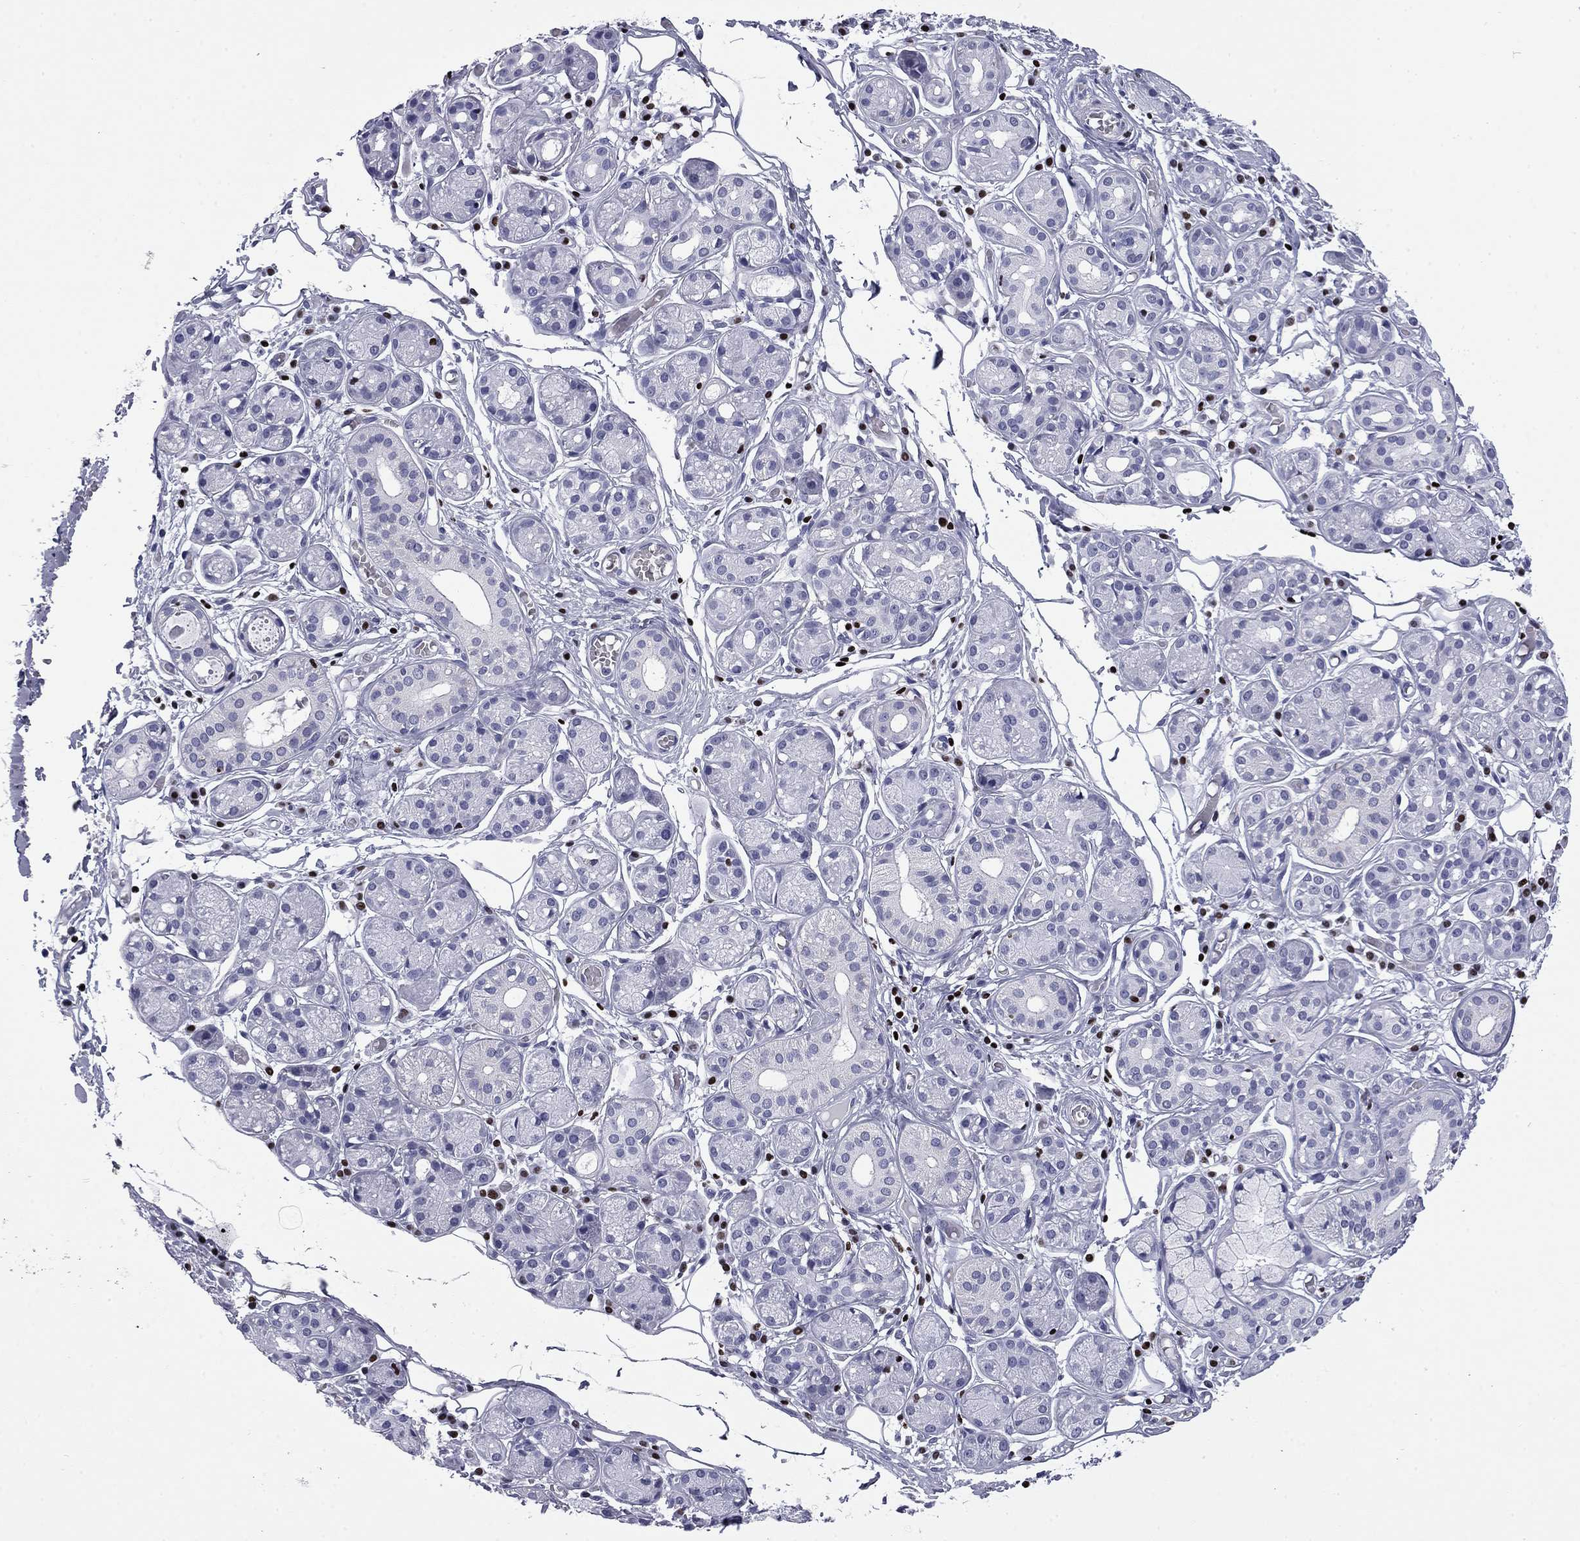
{"staining": {"intensity": "negative", "quantity": "none", "location": "none"}, "tissue": "salivary gland", "cell_type": "Glandular cells", "image_type": "normal", "snomed": [{"axis": "morphology", "description": "Normal tissue, NOS"}, {"axis": "topography", "description": "Salivary gland"}, {"axis": "topography", "description": "Peripheral nerve tissue"}], "caption": "DAB (3,3'-diaminobenzidine) immunohistochemical staining of benign human salivary gland reveals no significant positivity in glandular cells. (Stains: DAB (3,3'-diaminobenzidine) IHC with hematoxylin counter stain, Microscopy: brightfield microscopy at high magnification).", "gene": "IKZF3", "patient": {"sex": "male", "age": 71}}